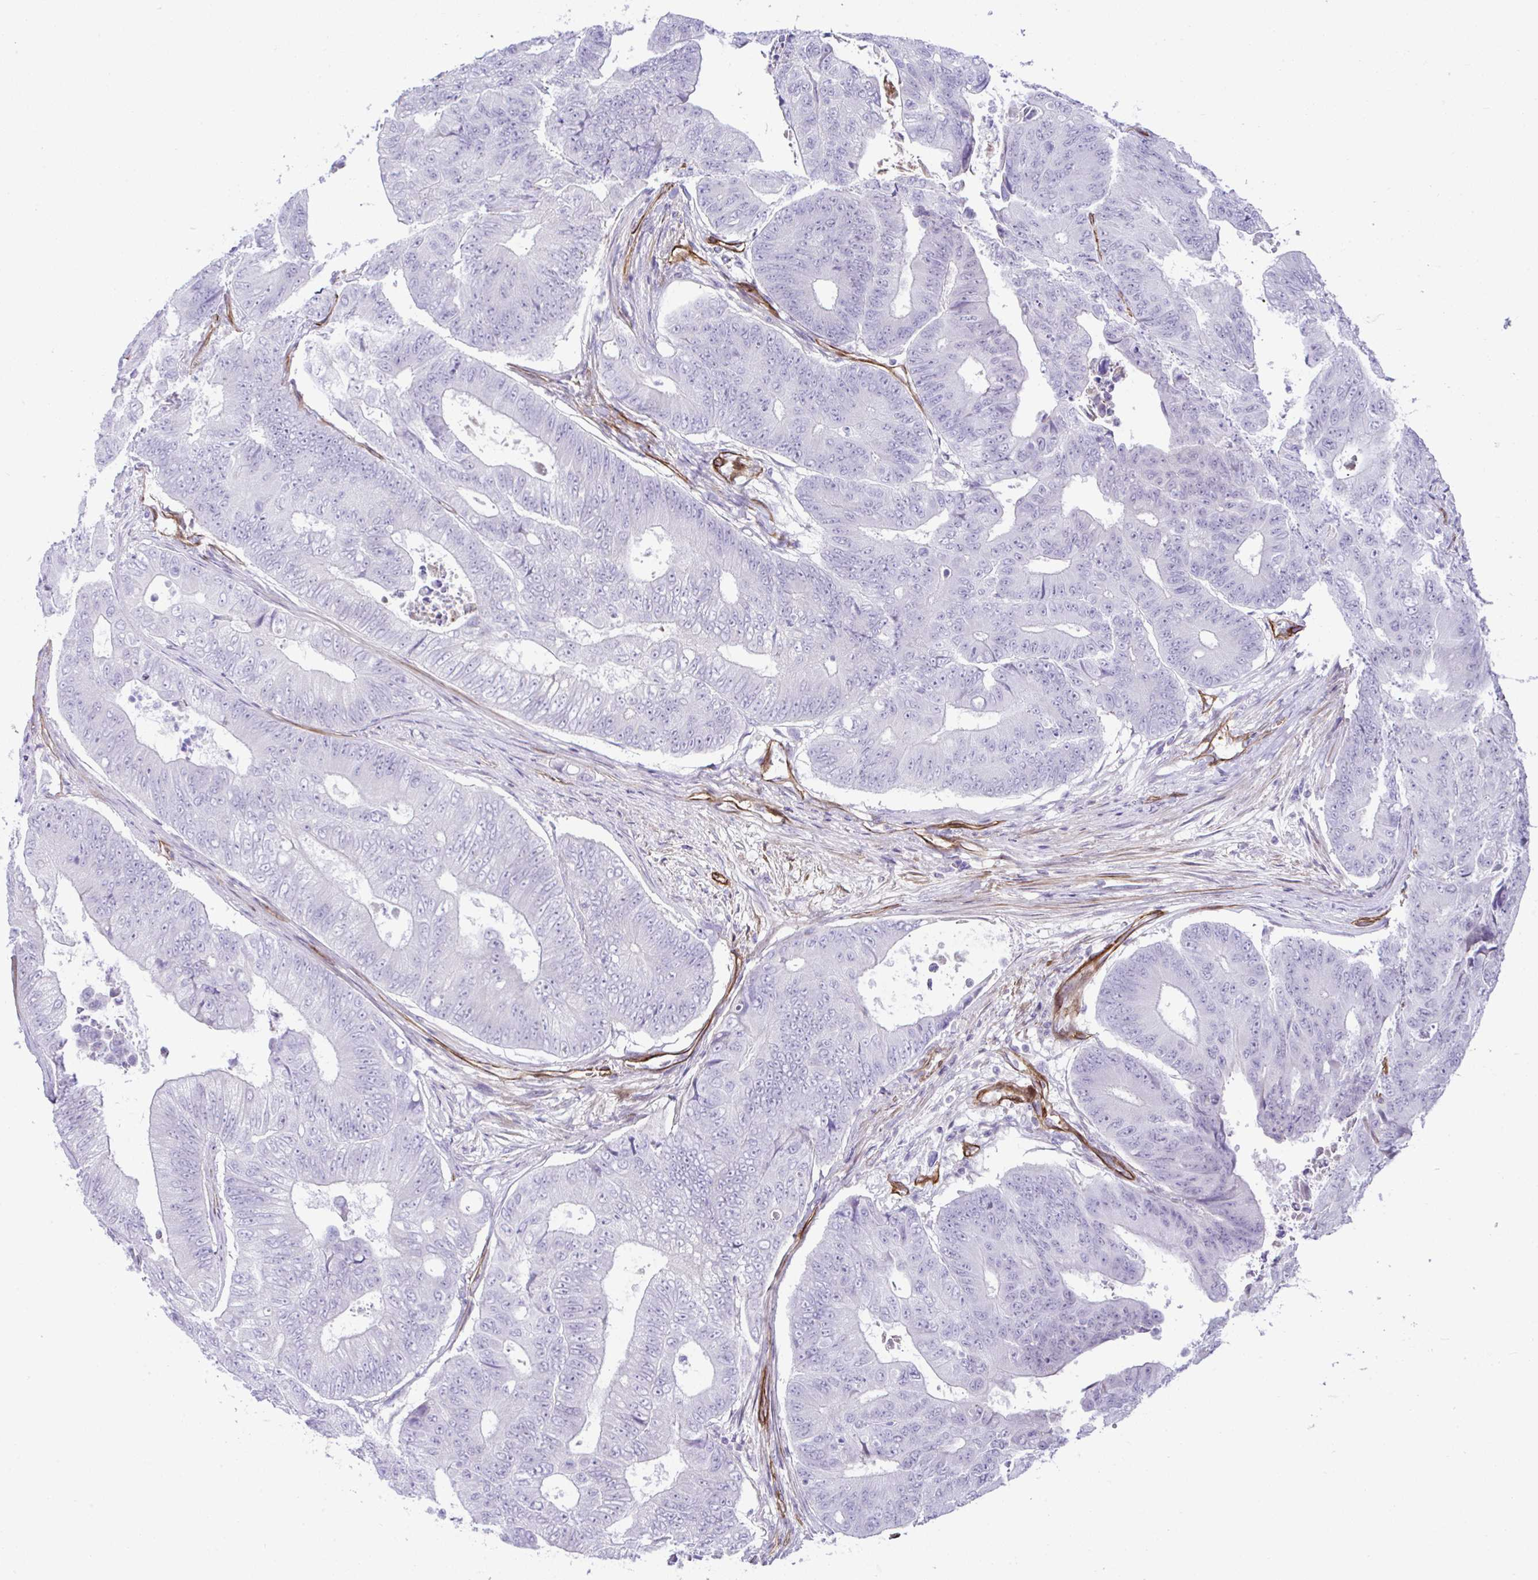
{"staining": {"intensity": "negative", "quantity": "none", "location": "none"}, "tissue": "colorectal cancer", "cell_type": "Tumor cells", "image_type": "cancer", "snomed": [{"axis": "morphology", "description": "Adenocarcinoma, NOS"}, {"axis": "topography", "description": "Colon"}], "caption": "Colorectal cancer (adenocarcinoma) was stained to show a protein in brown. There is no significant staining in tumor cells.", "gene": "FBXO34", "patient": {"sex": "female", "age": 48}}